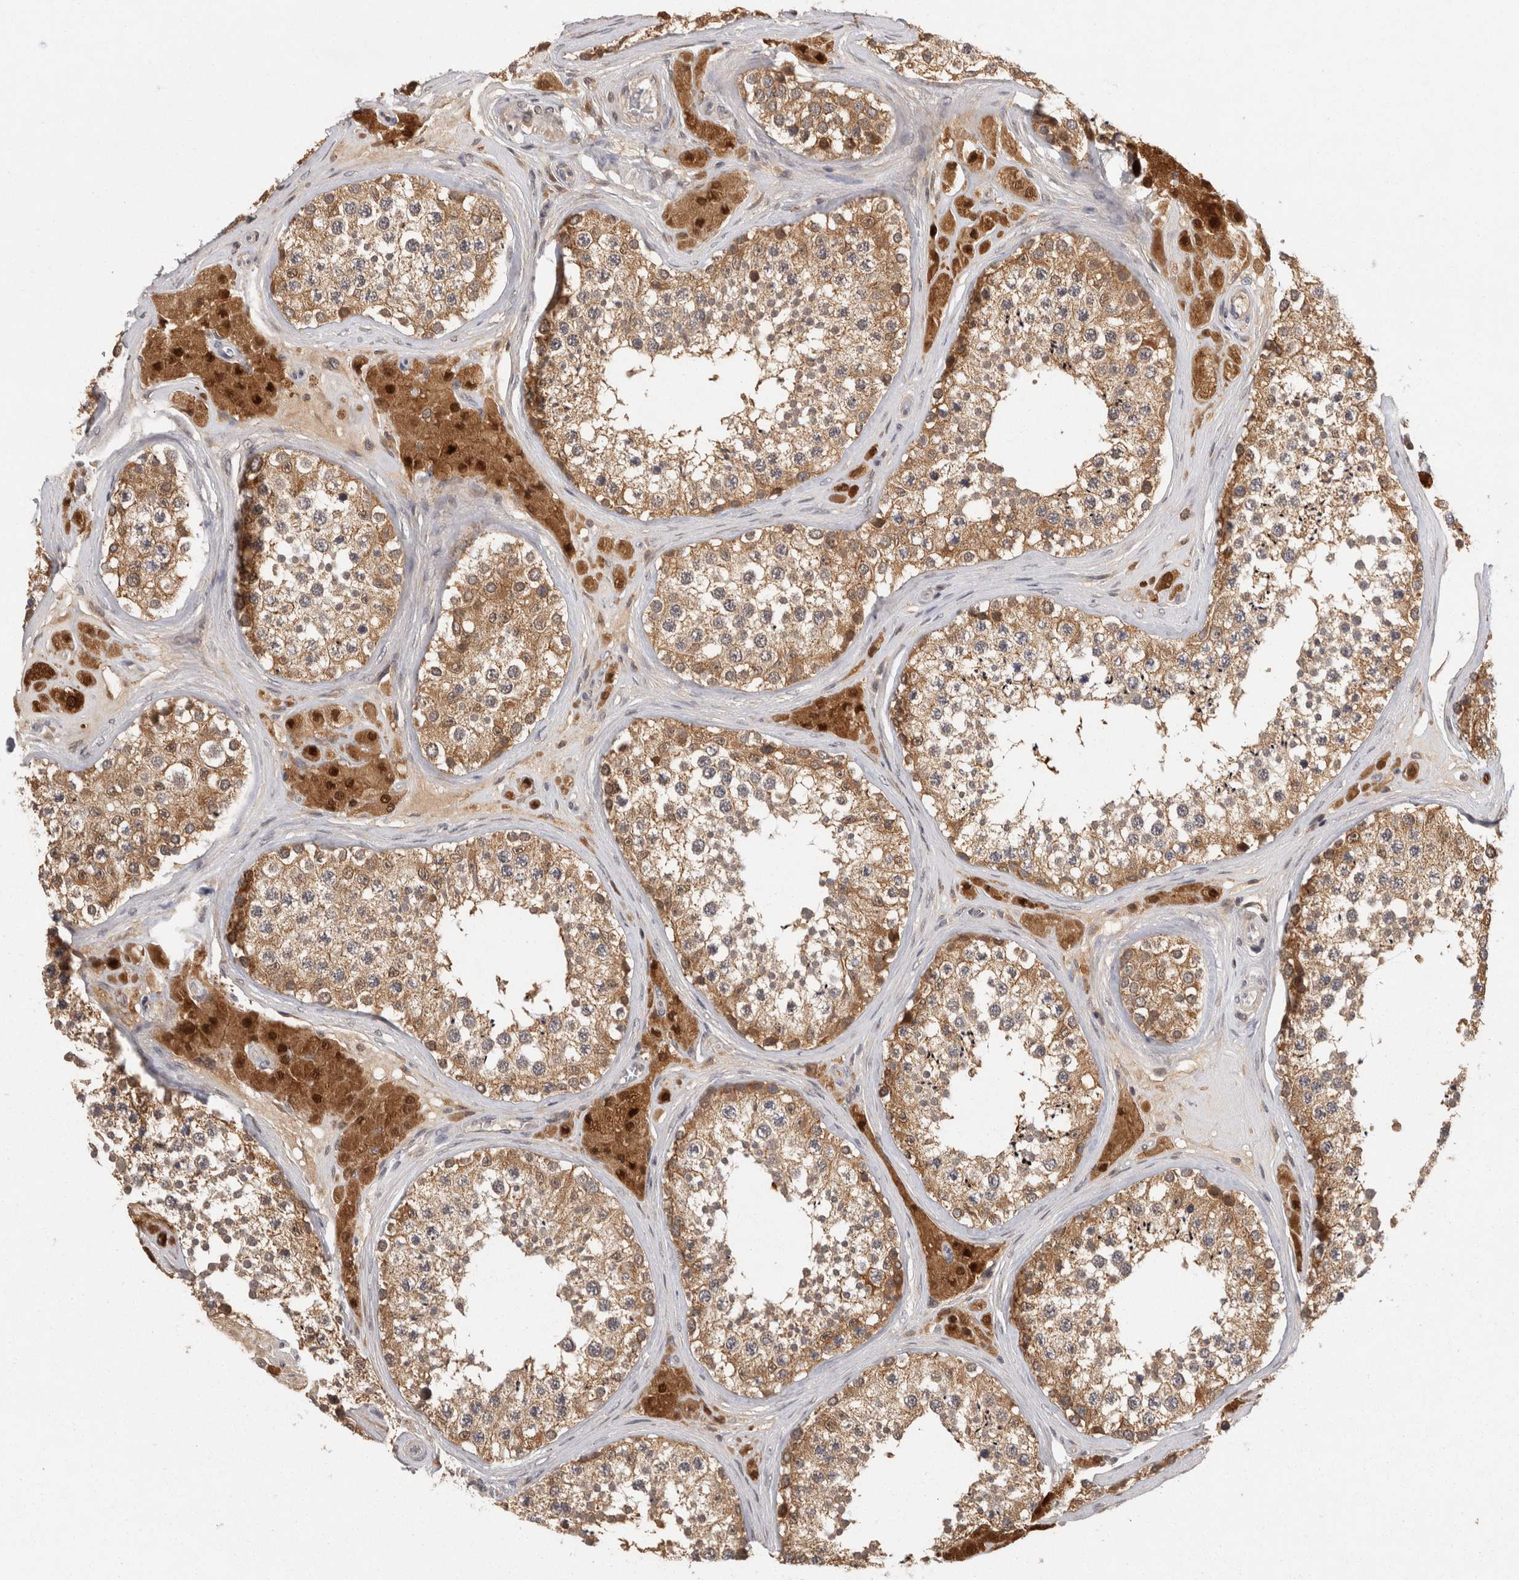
{"staining": {"intensity": "moderate", "quantity": ">75%", "location": "cytoplasmic/membranous"}, "tissue": "testis", "cell_type": "Cells in seminiferous ducts", "image_type": "normal", "snomed": [{"axis": "morphology", "description": "Normal tissue, NOS"}, {"axis": "topography", "description": "Testis"}], "caption": "Testis stained with DAB IHC demonstrates medium levels of moderate cytoplasmic/membranous positivity in about >75% of cells in seminiferous ducts. (brown staining indicates protein expression, while blue staining denotes nuclei).", "gene": "ACAT2", "patient": {"sex": "male", "age": 46}}